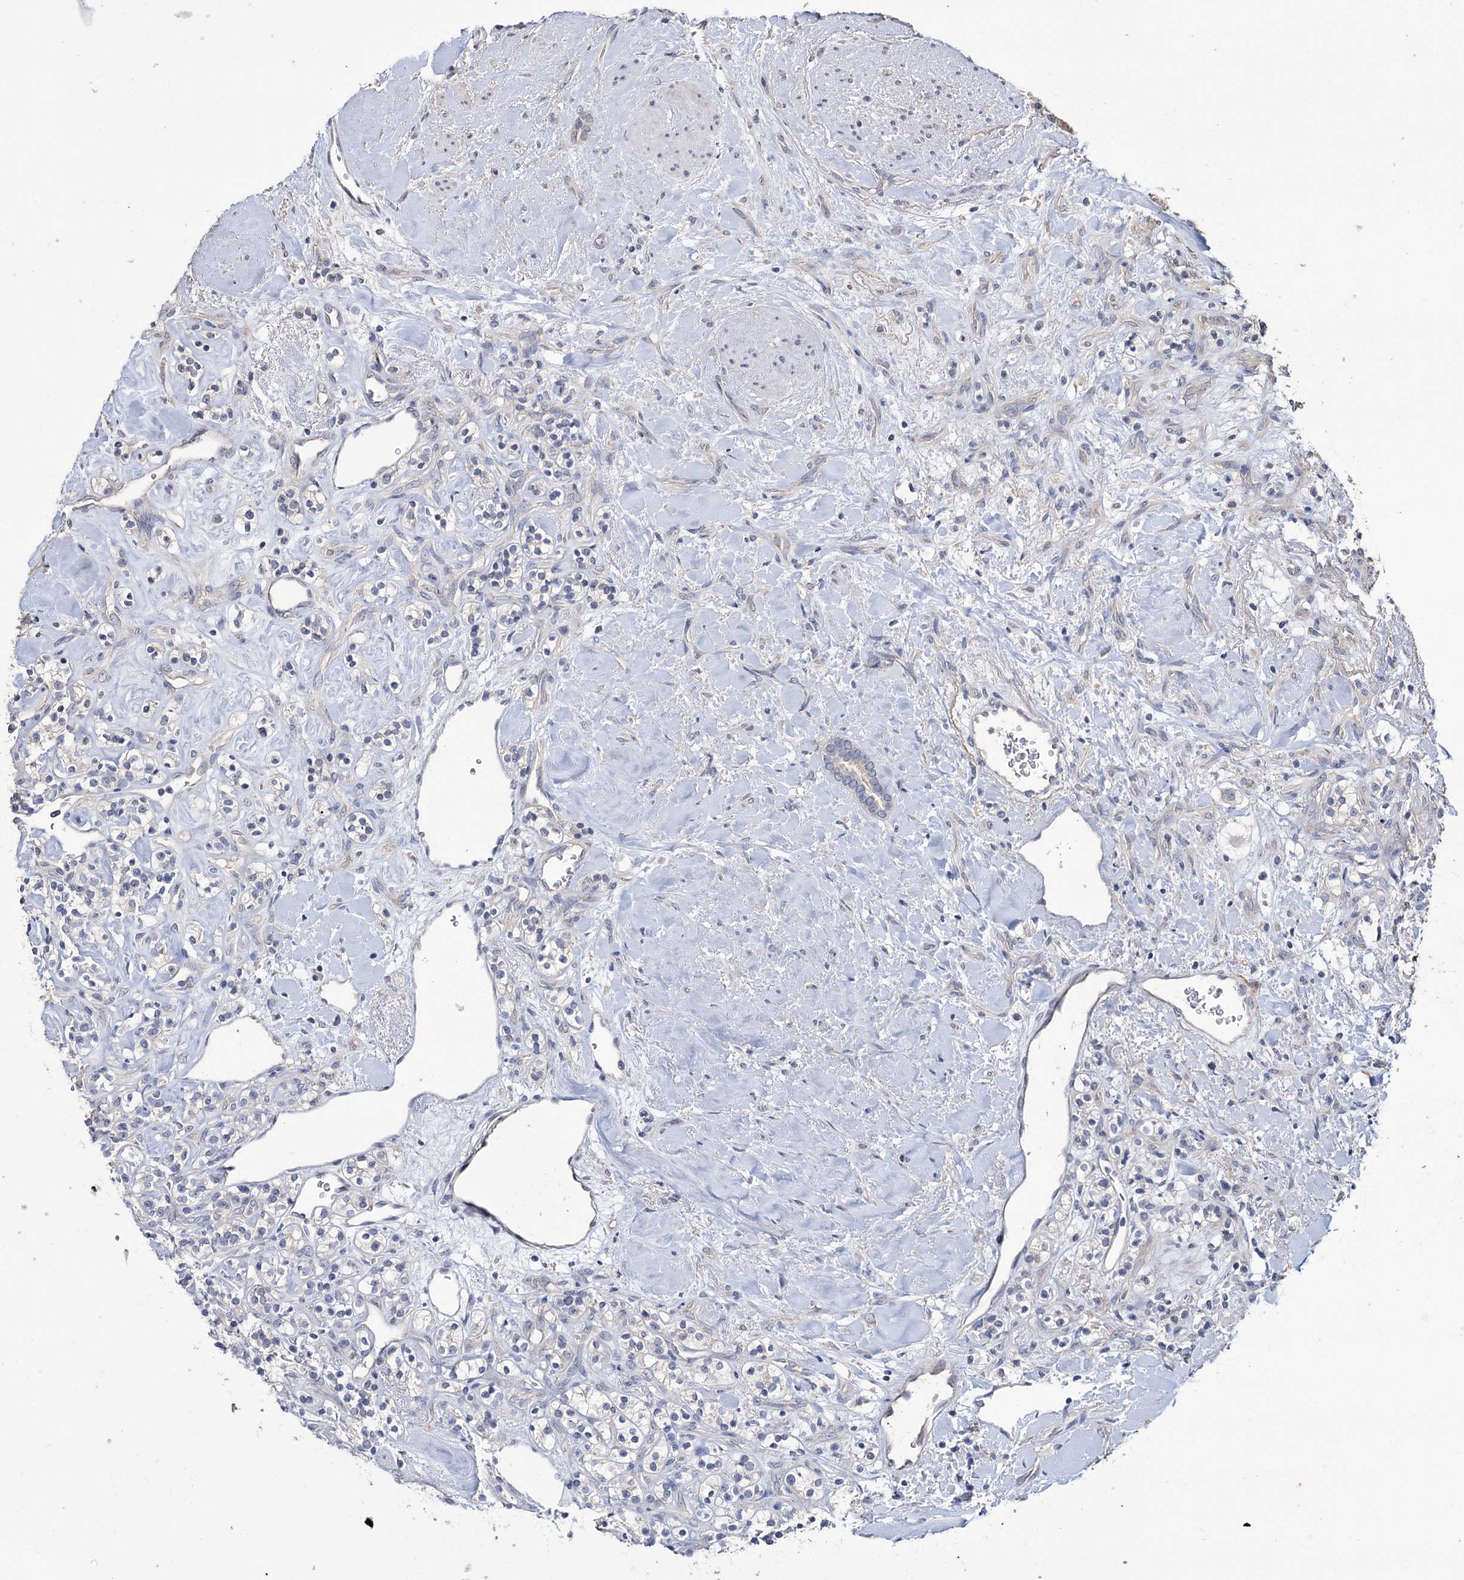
{"staining": {"intensity": "negative", "quantity": "none", "location": "none"}, "tissue": "renal cancer", "cell_type": "Tumor cells", "image_type": "cancer", "snomed": [{"axis": "morphology", "description": "Adenocarcinoma, NOS"}, {"axis": "topography", "description": "Kidney"}], "caption": "Renal cancer stained for a protein using IHC shows no positivity tumor cells.", "gene": "EPB41L5", "patient": {"sex": "male", "age": 77}}